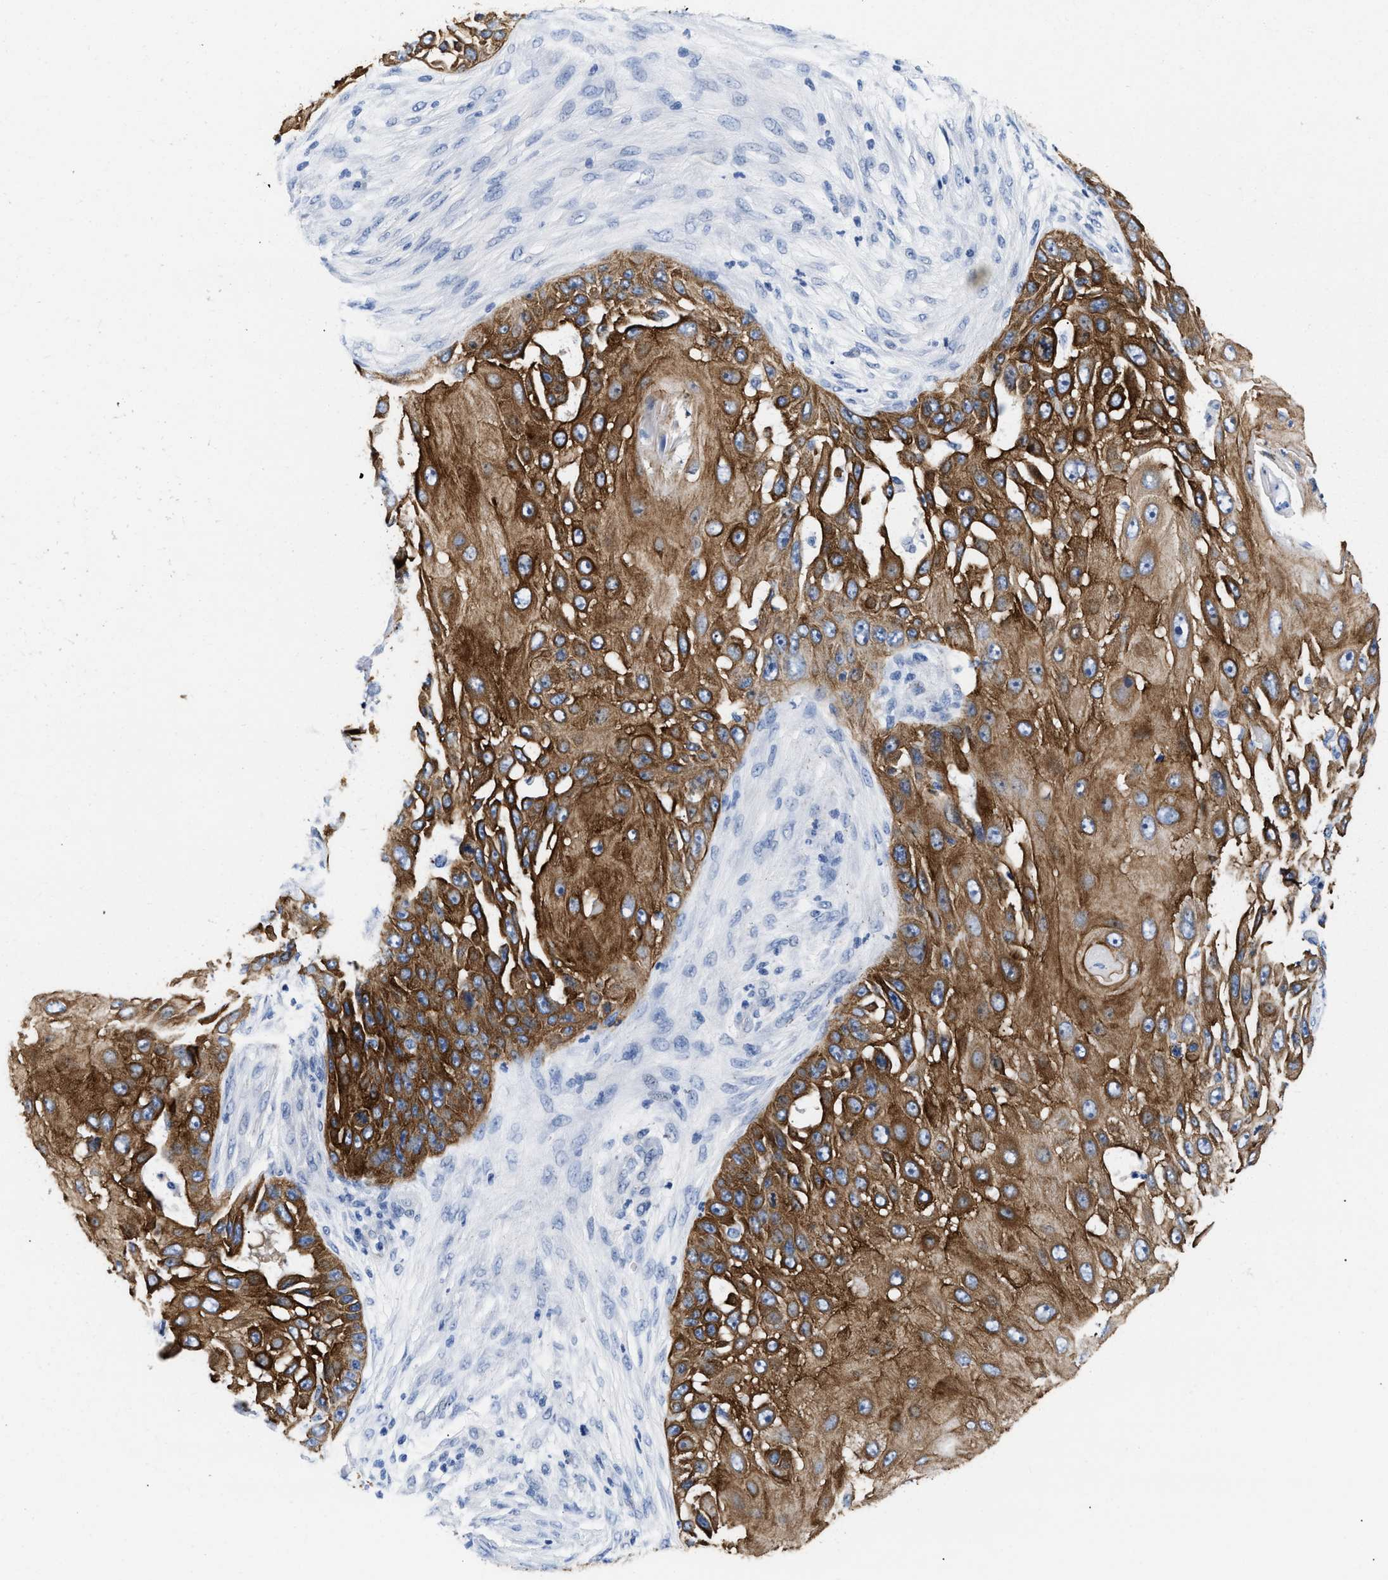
{"staining": {"intensity": "strong", "quantity": ">75%", "location": "cytoplasmic/membranous"}, "tissue": "skin cancer", "cell_type": "Tumor cells", "image_type": "cancer", "snomed": [{"axis": "morphology", "description": "Squamous cell carcinoma, NOS"}, {"axis": "topography", "description": "Skin"}], "caption": "Brown immunohistochemical staining in human squamous cell carcinoma (skin) displays strong cytoplasmic/membranous staining in approximately >75% of tumor cells.", "gene": "TRIM29", "patient": {"sex": "female", "age": 44}}